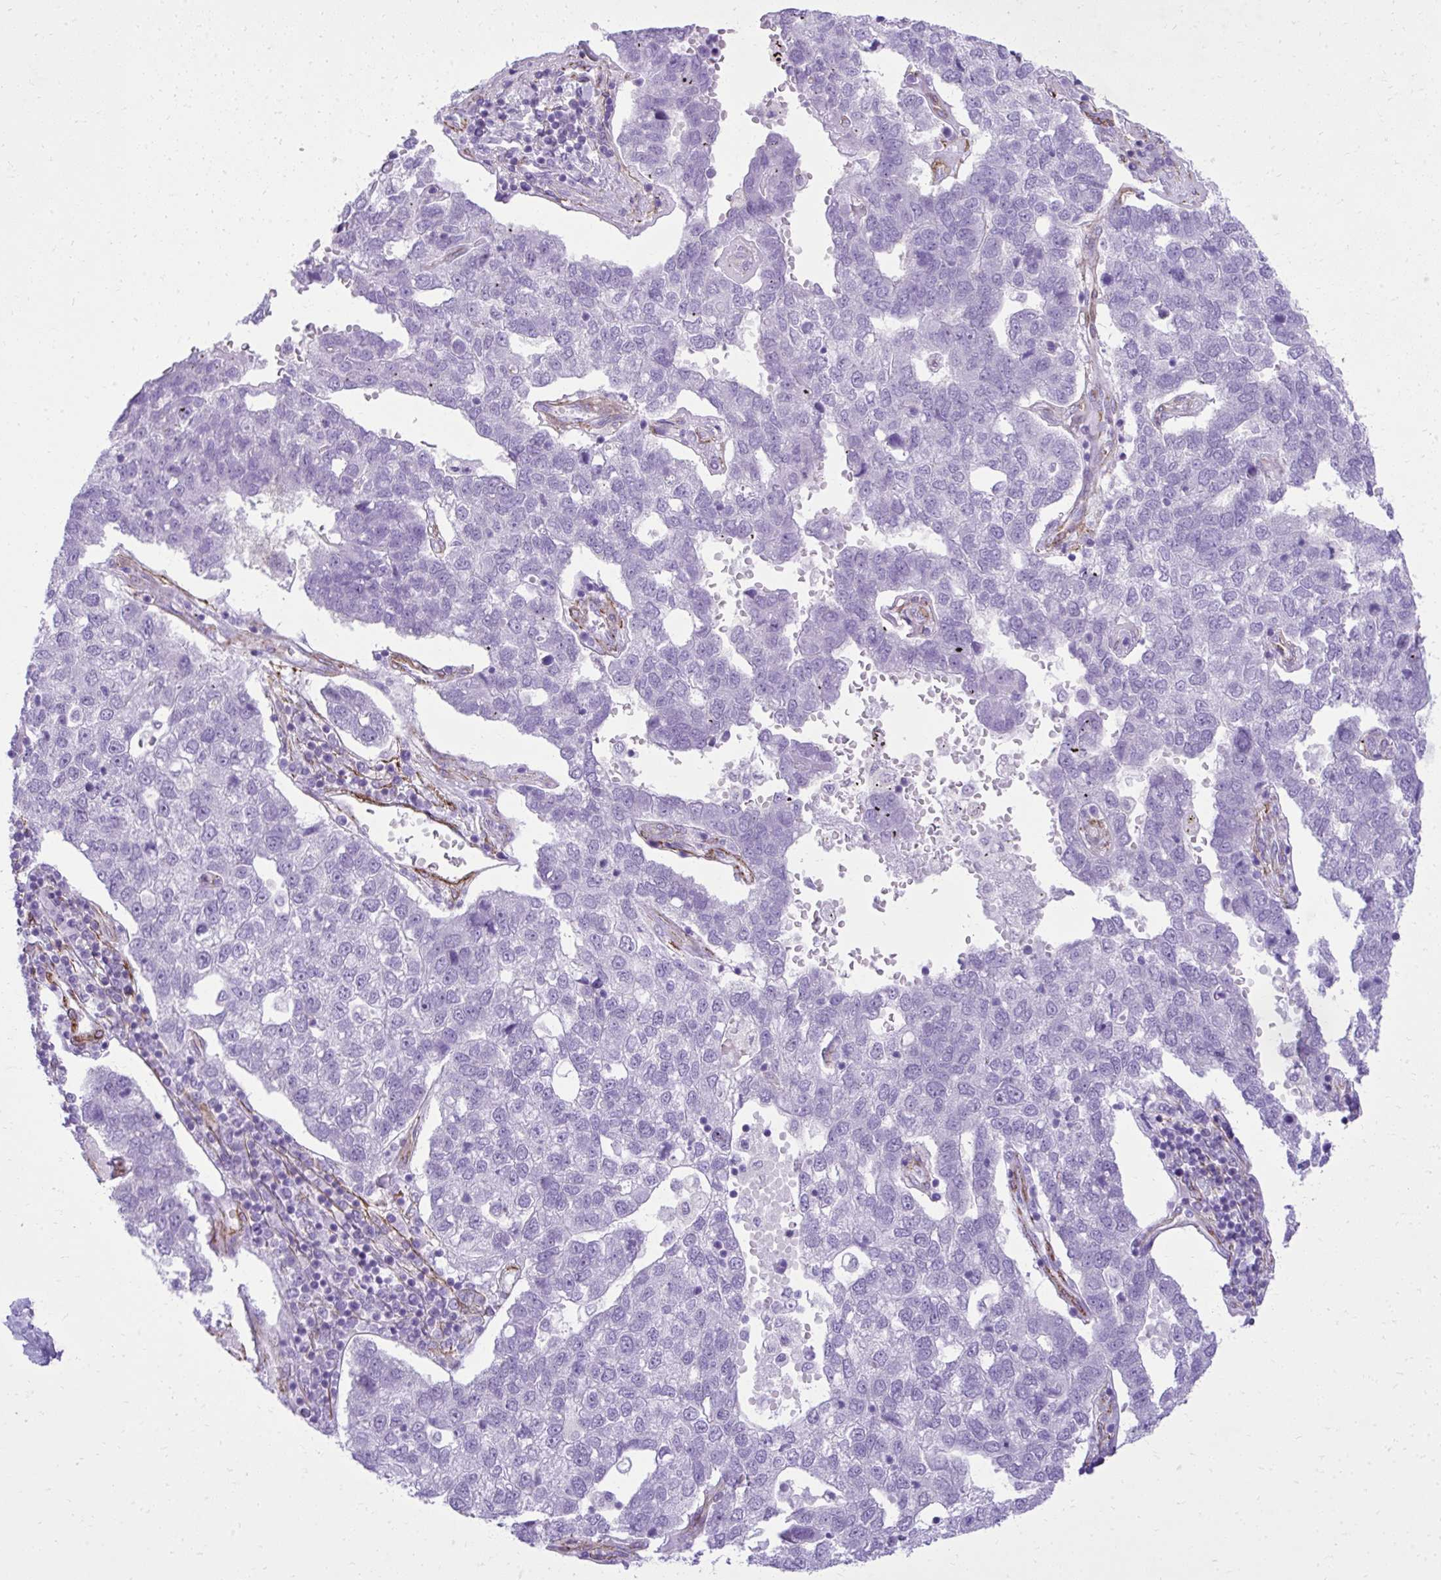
{"staining": {"intensity": "negative", "quantity": "none", "location": "none"}, "tissue": "pancreatic cancer", "cell_type": "Tumor cells", "image_type": "cancer", "snomed": [{"axis": "morphology", "description": "Adenocarcinoma, NOS"}, {"axis": "topography", "description": "Pancreas"}], "caption": "Immunohistochemistry (IHC) histopathology image of neoplastic tissue: pancreatic adenocarcinoma stained with DAB (3,3'-diaminobenzidine) exhibits no significant protein expression in tumor cells.", "gene": "PITPNM3", "patient": {"sex": "female", "age": 61}}